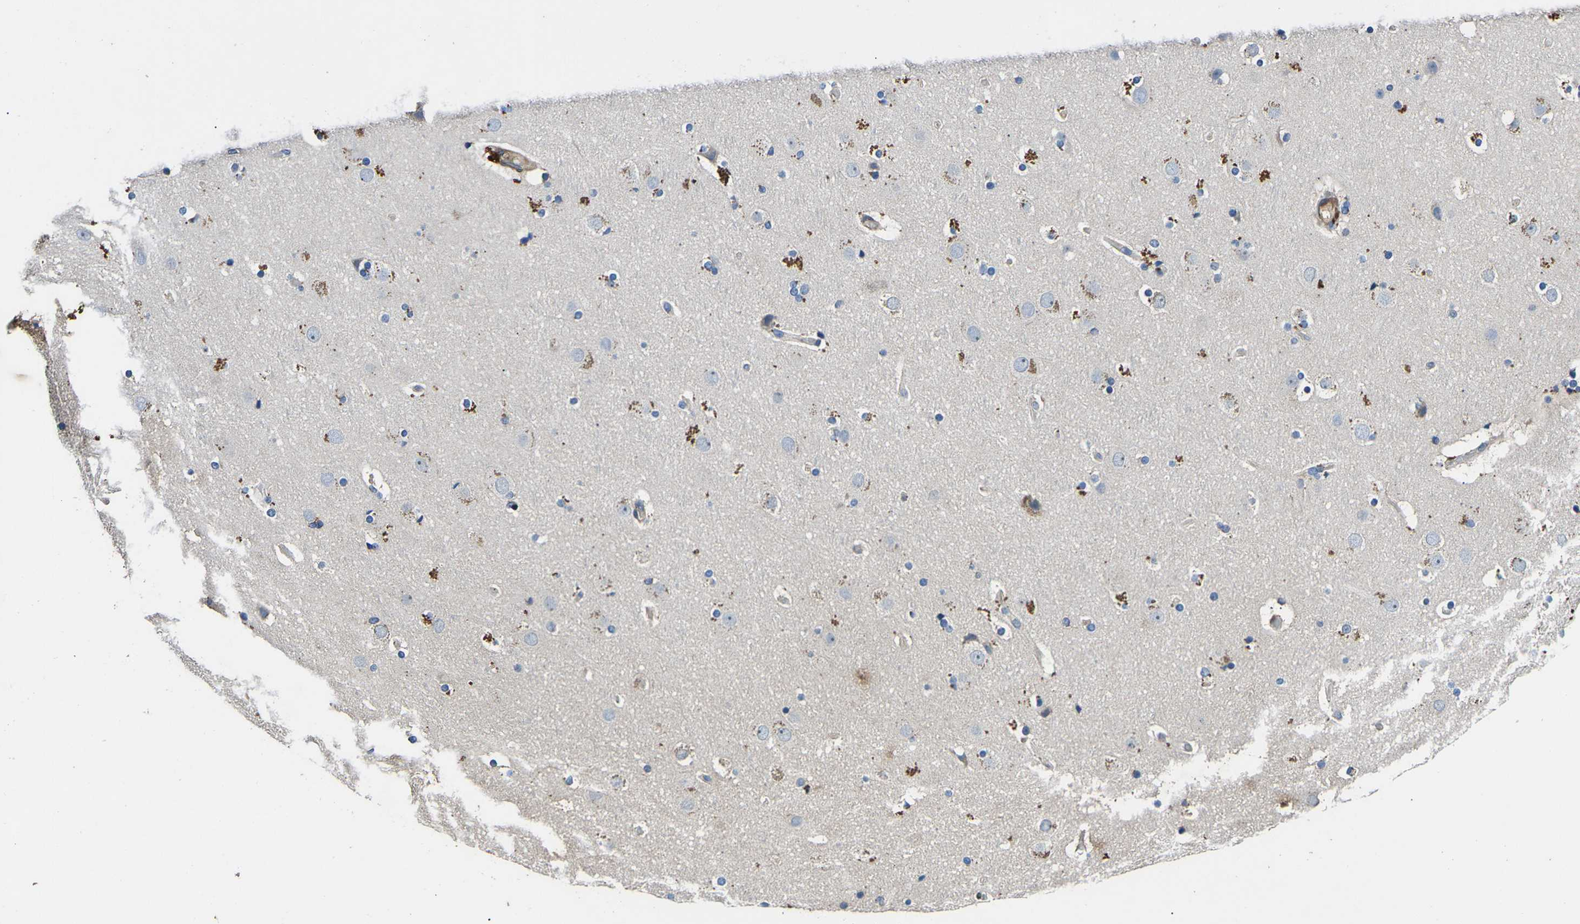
{"staining": {"intensity": "weak", "quantity": ">75%", "location": "cytoplasmic/membranous"}, "tissue": "cerebral cortex", "cell_type": "Endothelial cells", "image_type": "normal", "snomed": [{"axis": "morphology", "description": "Normal tissue, NOS"}, {"axis": "topography", "description": "Cerebral cortex"}], "caption": "Protein expression analysis of normal cerebral cortex demonstrates weak cytoplasmic/membranous positivity in approximately >75% of endothelial cells. (DAB (3,3'-diaminobenzidine) IHC, brown staining for protein, blue staining for nuclei).", "gene": "KCNJ15", "patient": {"sex": "male", "age": 57}}